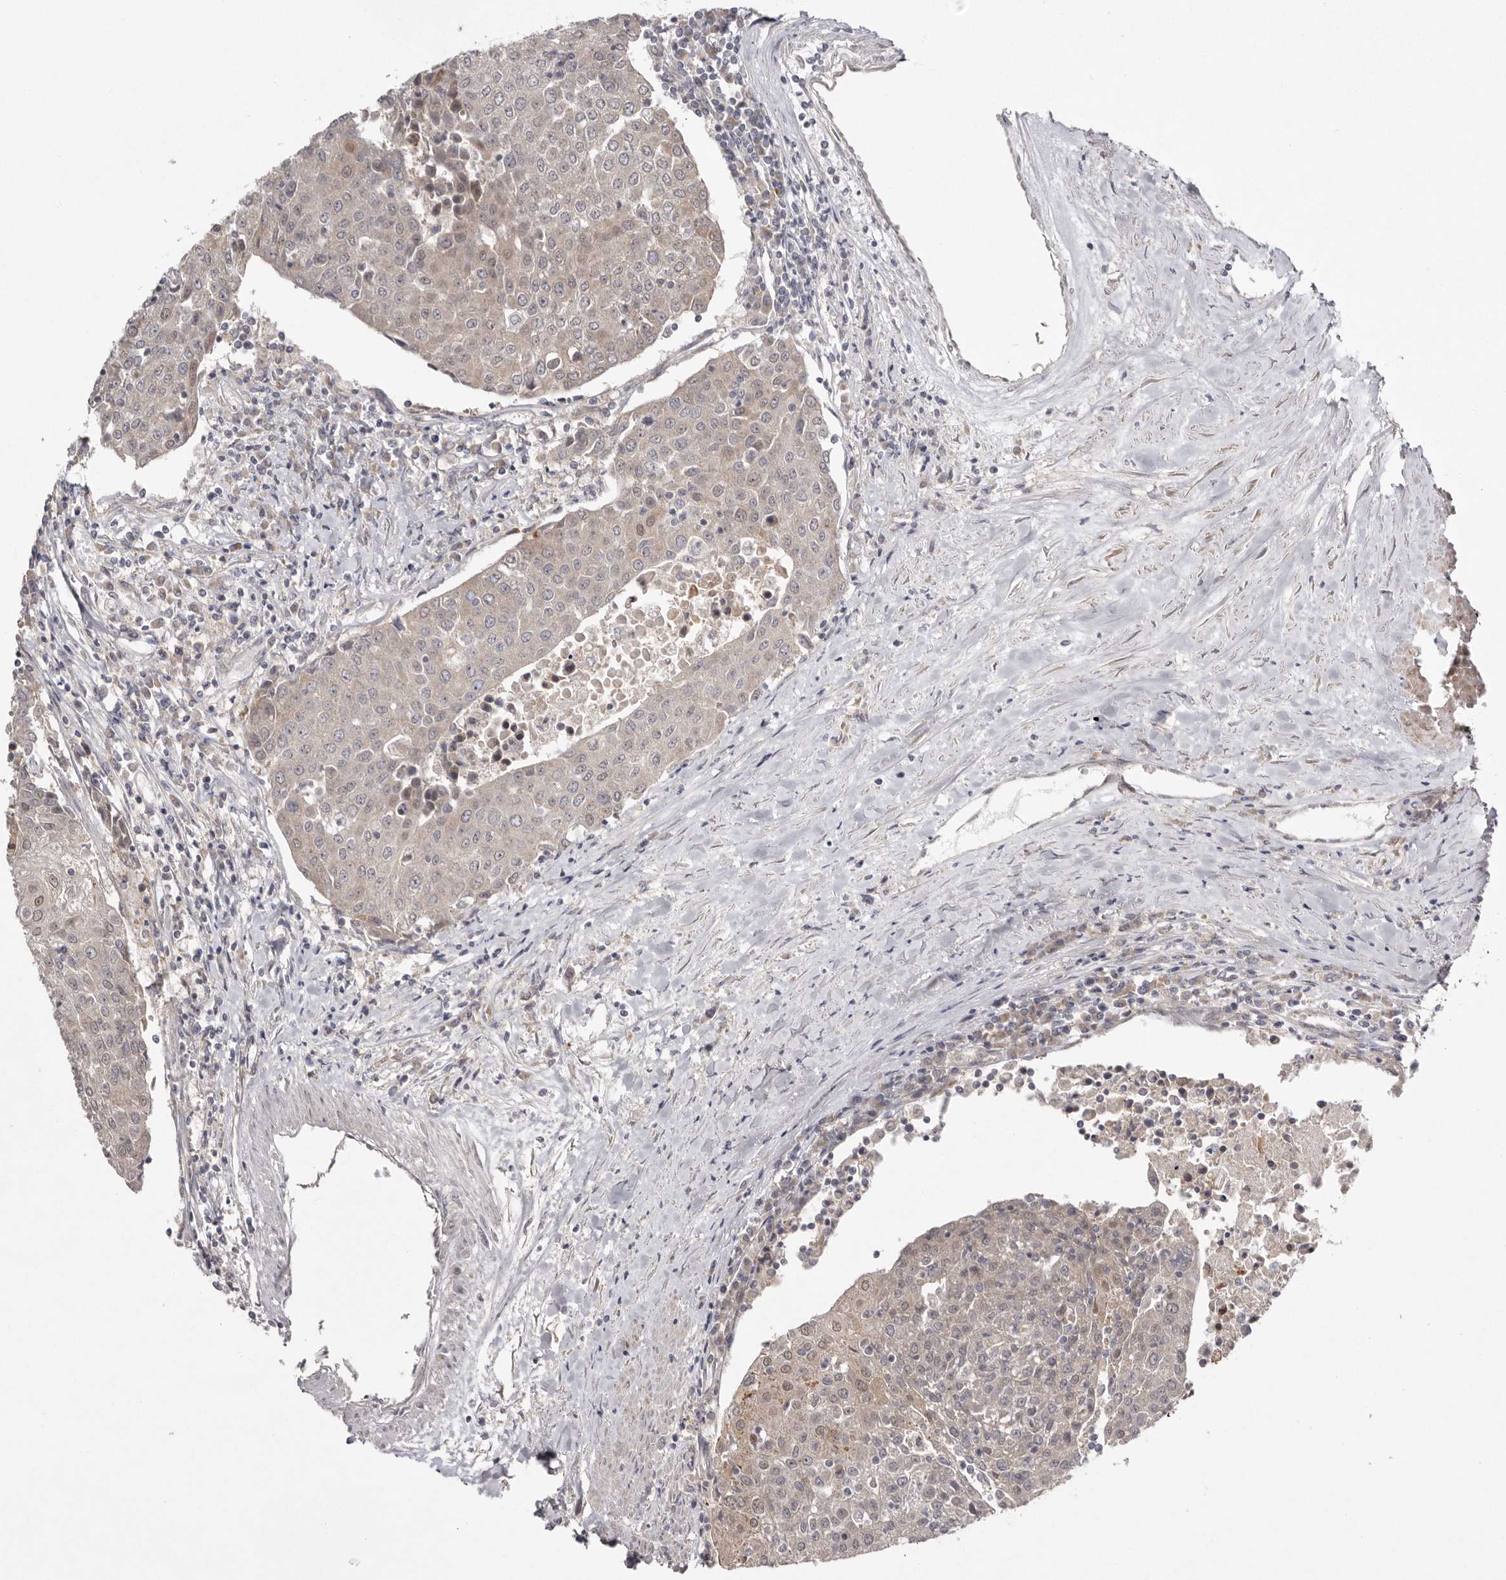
{"staining": {"intensity": "weak", "quantity": ">75%", "location": "cytoplasmic/membranous,nuclear"}, "tissue": "urothelial cancer", "cell_type": "Tumor cells", "image_type": "cancer", "snomed": [{"axis": "morphology", "description": "Urothelial carcinoma, High grade"}, {"axis": "topography", "description": "Urinary bladder"}], "caption": "IHC histopathology image of neoplastic tissue: human urothelial cancer stained using immunohistochemistry (IHC) exhibits low levels of weak protein expression localized specifically in the cytoplasmic/membranous and nuclear of tumor cells, appearing as a cytoplasmic/membranous and nuclear brown color.", "gene": "NSUN4", "patient": {"sex": "female", "age": 85}}